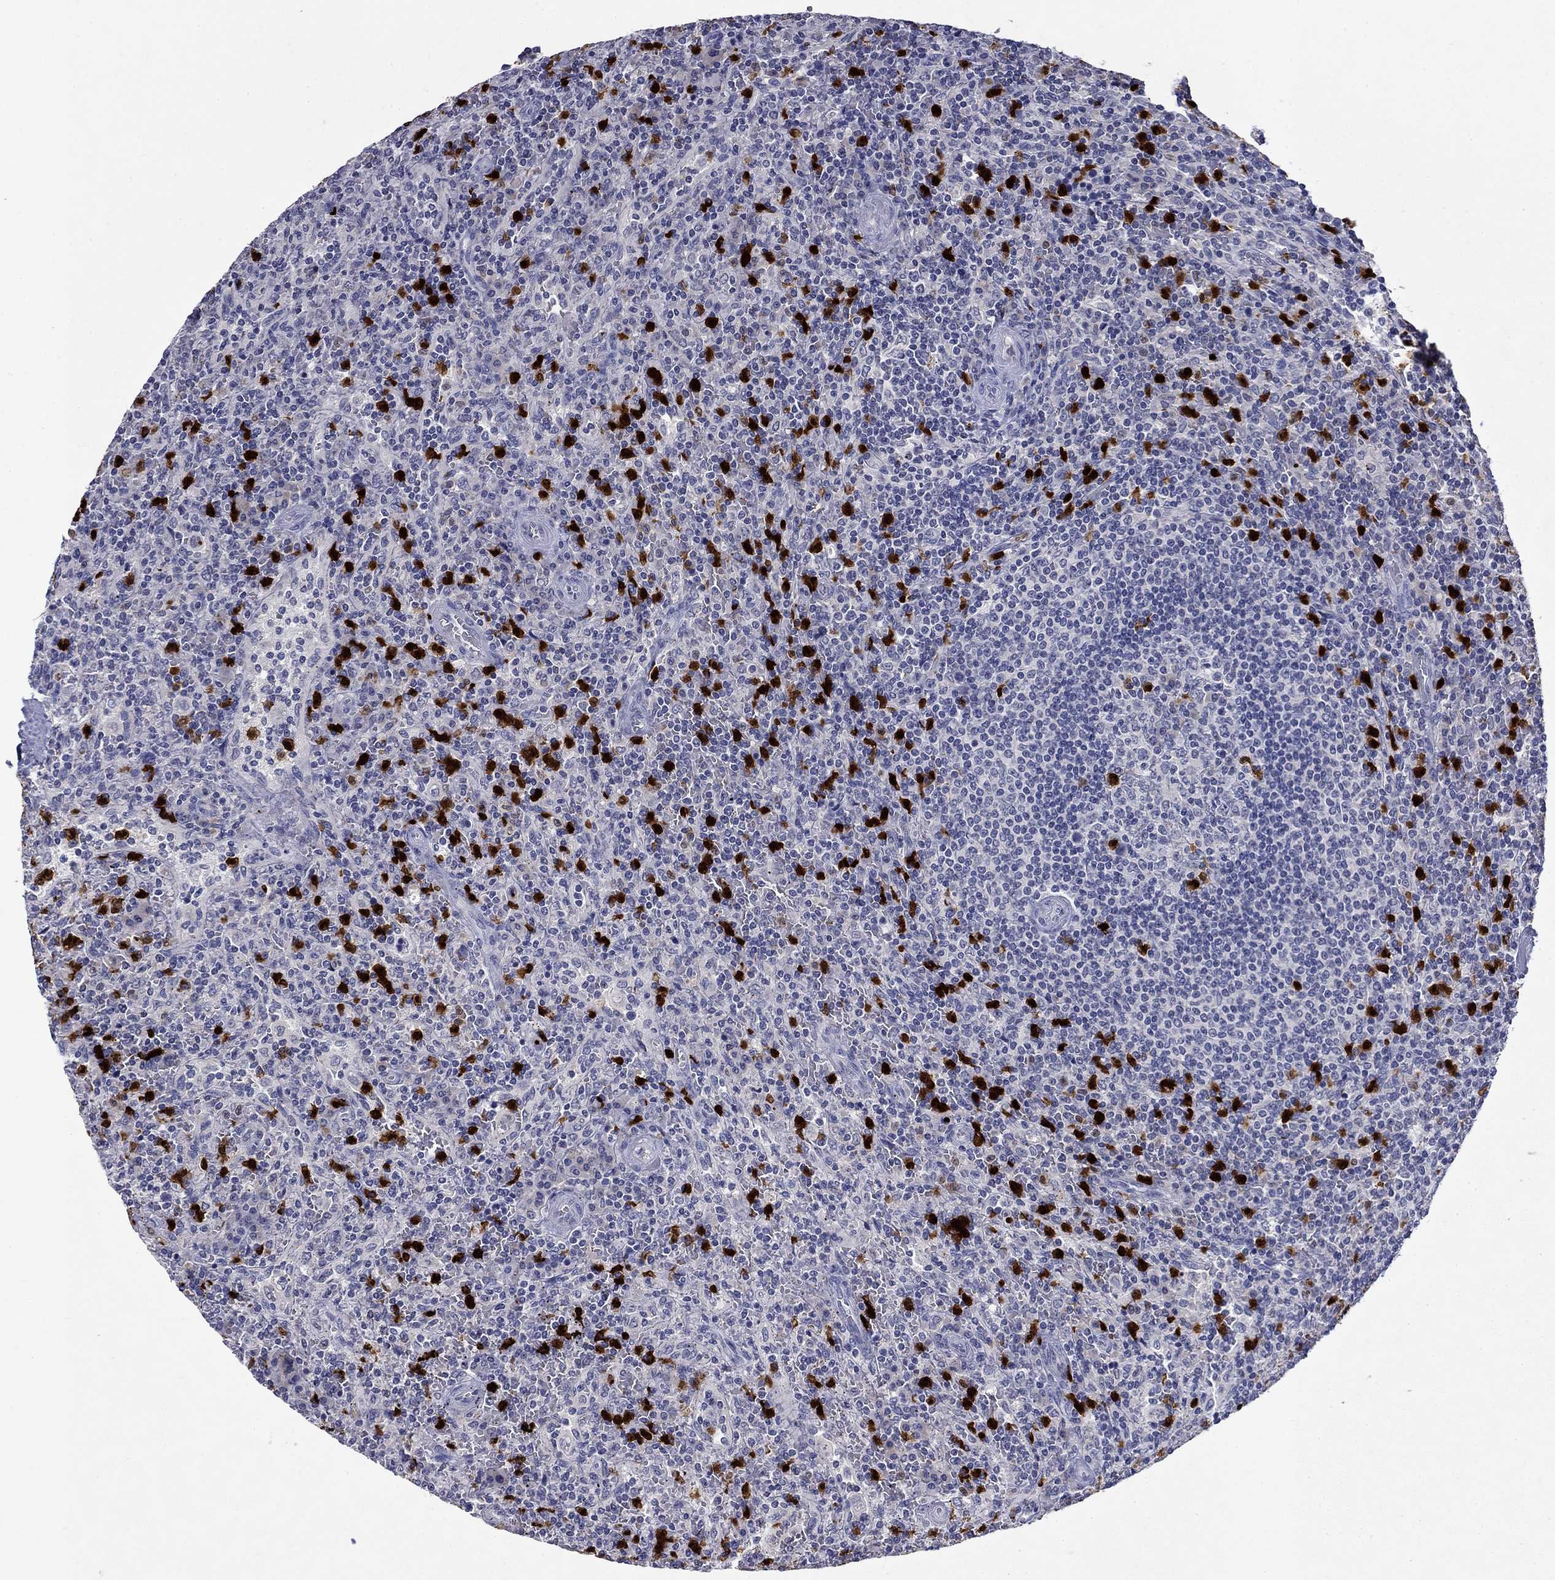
{"staining": {"intensity": "negative", "quantity": "none", "location": "none"}, "tissue": "lymphoma", "cell_type": "Tumor cells", "image_type": "cancer", "snomed": [{"axis": "morphology", "description": "Malignant lymphoma, non-Hodgkin's type, Low grade"}, {"axis": "topography", "description": "Spleen"}], "caption": "IHC photomicrograph of neoplastic tissue: lymphoma stained with DAB shows no significant protein expression in tumor cells.", "gene": "IRF5", "patient": {"sex": "male", "age": 62}}